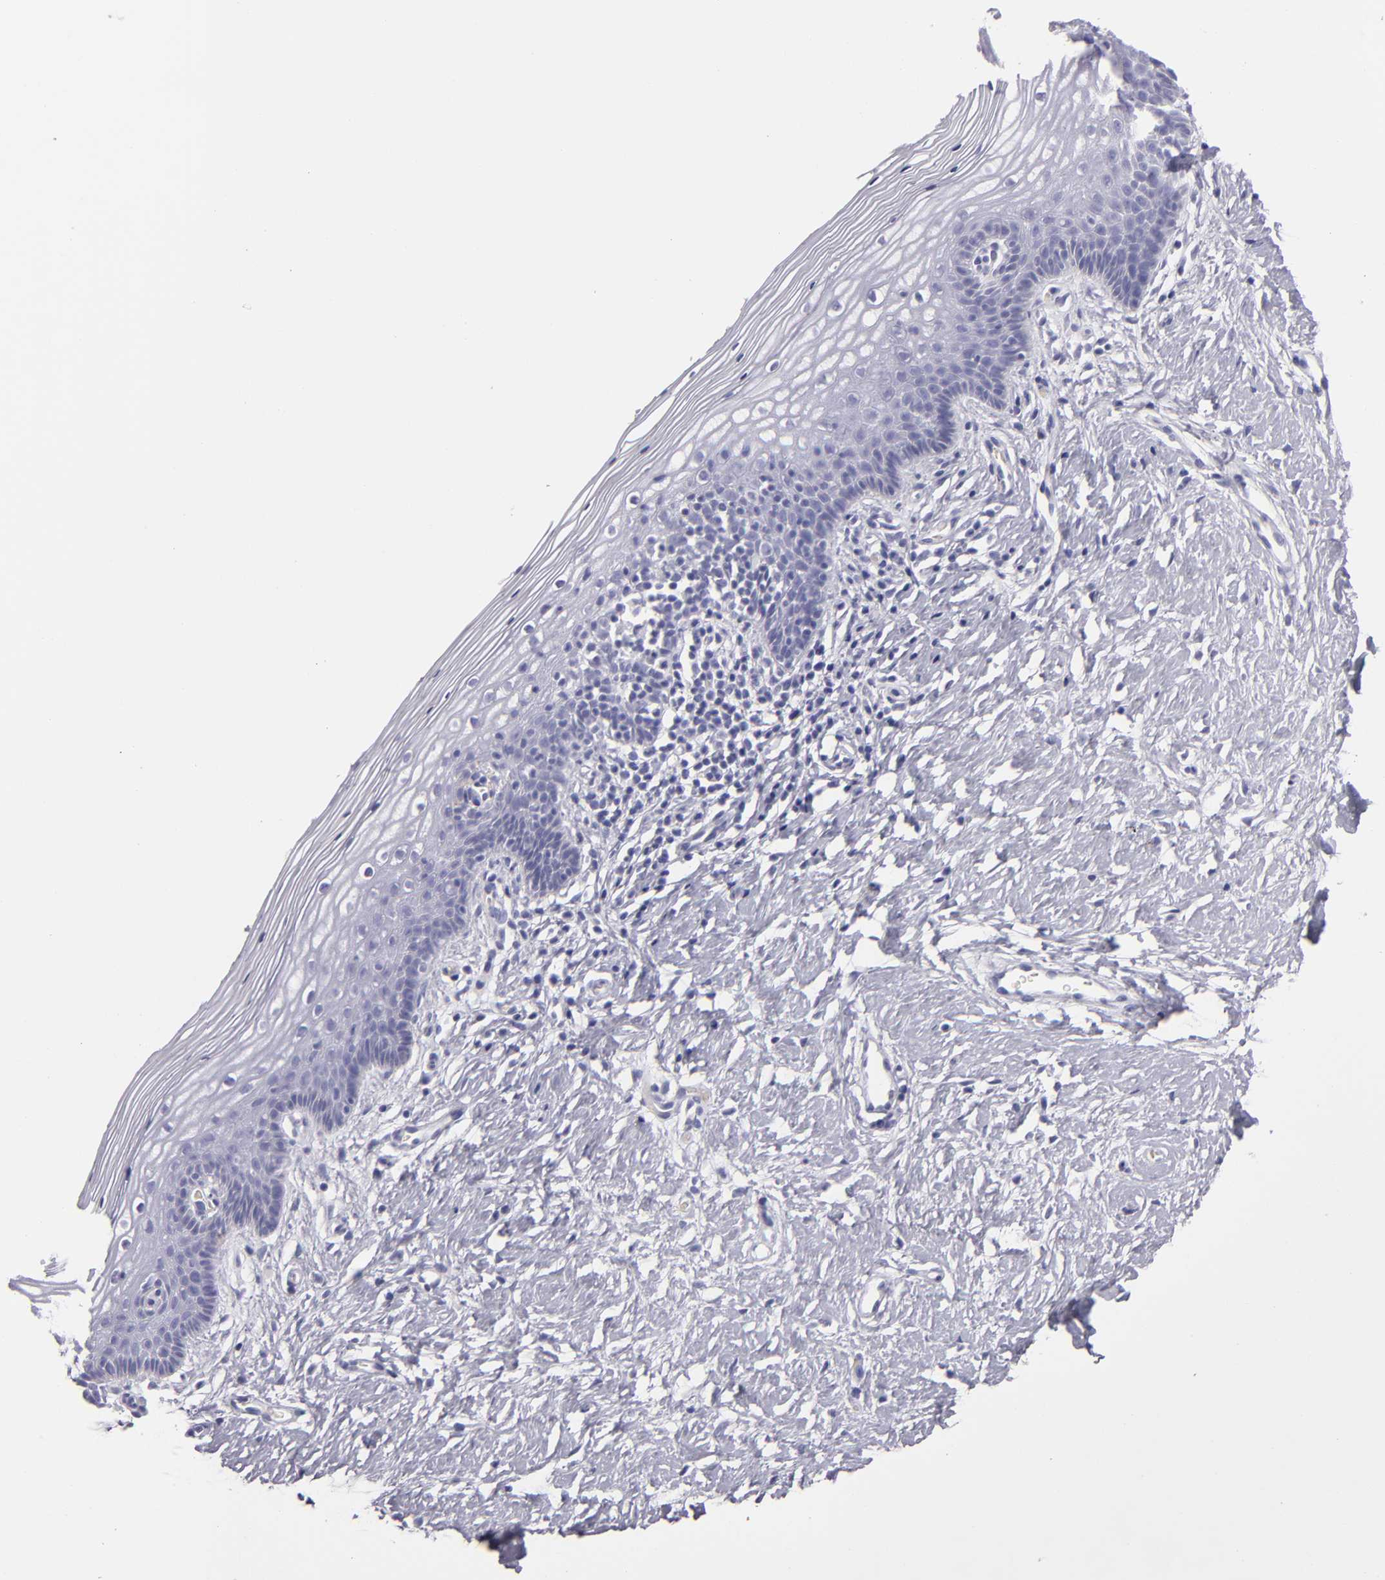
{"staining": {"intensity": "negative", "quantity": "none", "location": "none"}, "tissue": "vagina", "cell_type": "Squamous epithelial cells", "image_type": "normal", "snomed": [{"axis": "morphology", "description": "Normal tissue, NOS"}, {"axis": "topography", "description": "Vagina"}], "caption": "High power microscopy image of an IHC micrograph of normal vagina, revealing no significant staining in squamous epithelial cells.", "gene": "CR2", "patient": {"sex": "female", "age": 46}}